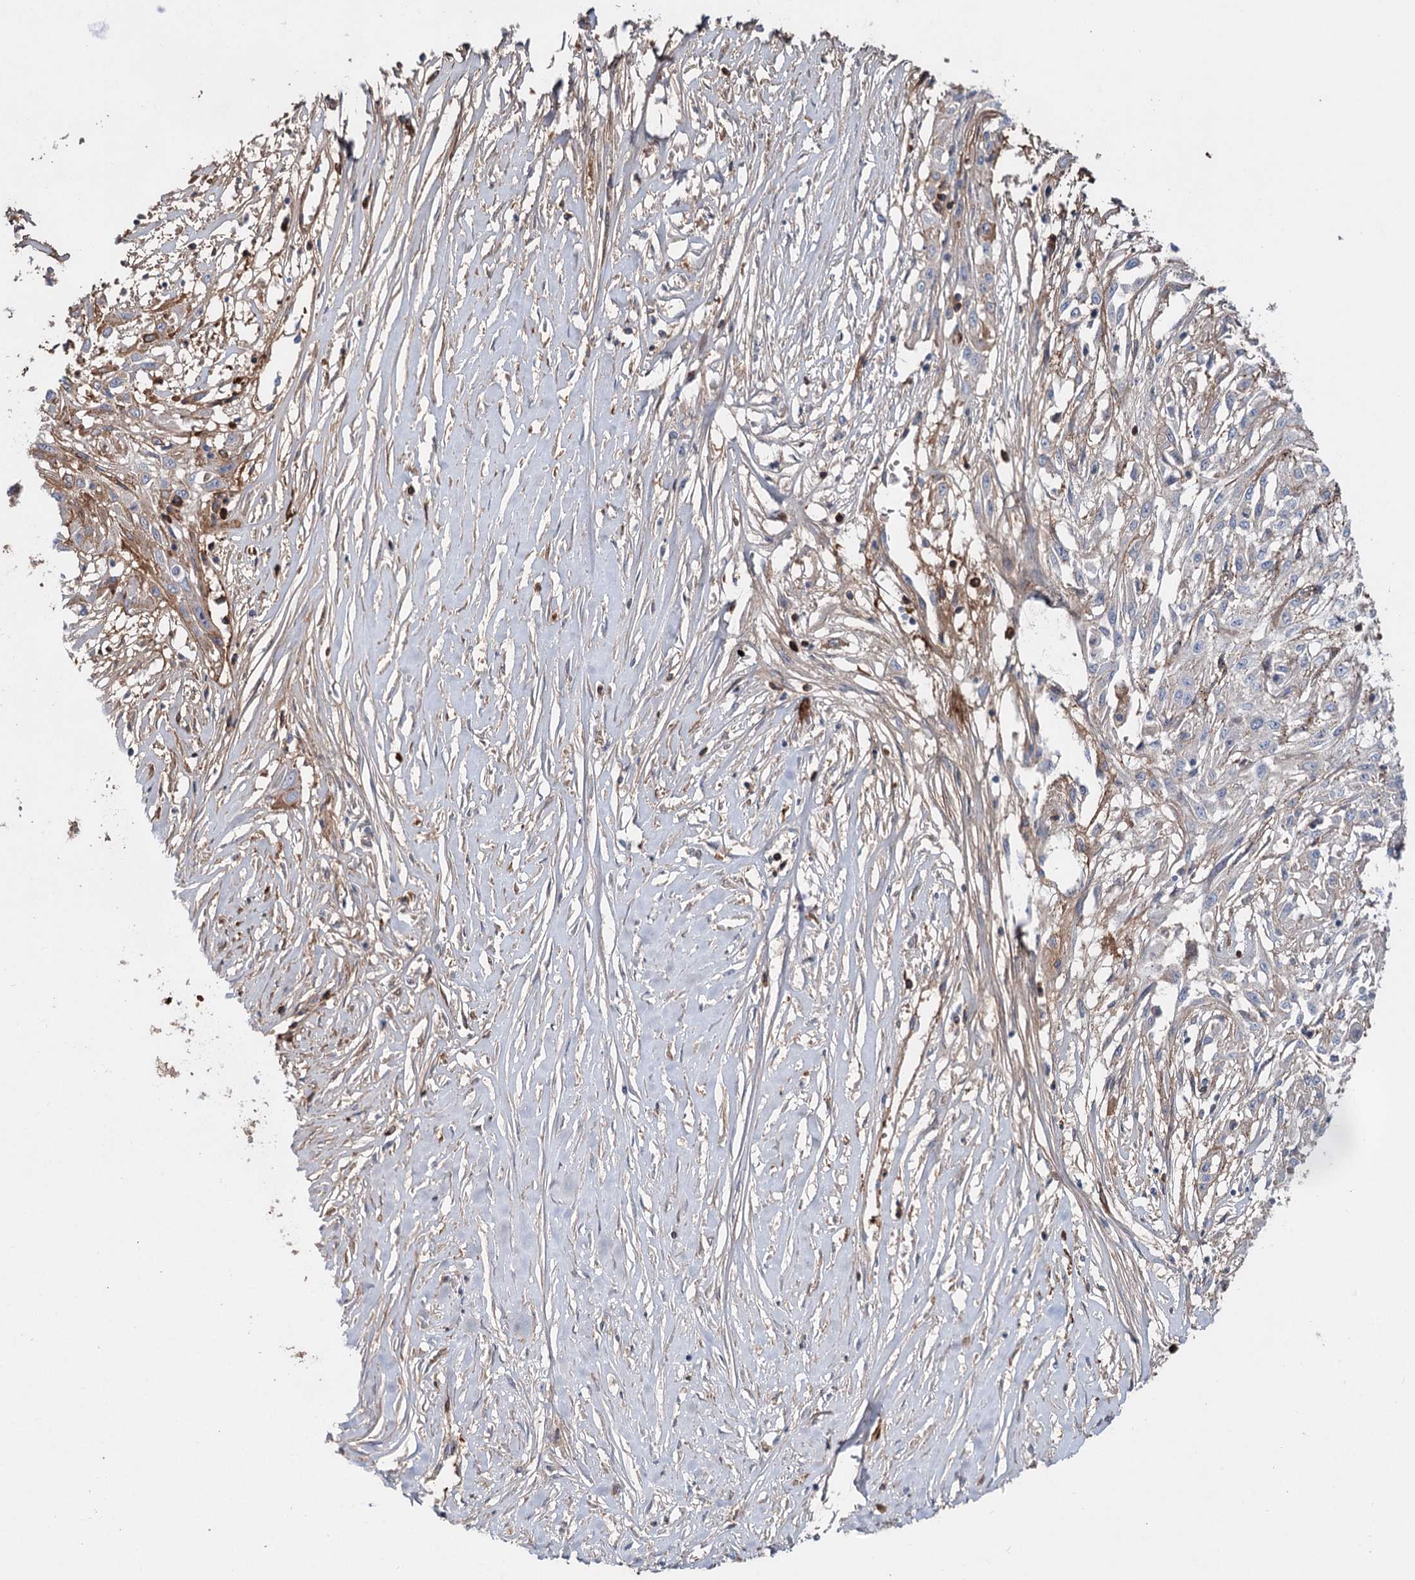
{"staining": {"intensity": "weak", "quantity": "<25%", "location": "cytoplasmic/membranous"}, "tissue": "skin cancer", "cell_type": "Tumor cells", "image_type": "cancer", "snomed": [{"axis": "morphology", "description": "Squamous cell carcinoma, NOS"}, {"axis": "morphology", "description": "Squamous cell carcinoma, metastatic, NOS"}, {"axis": "topography", "description": "Skin"}, {"axis": "topography", "description": "Lymph node"}], "caption": "Tumor cells show no significant expression in skin cancer (metastatic squamous cell carcinoma).", "gene": "ALKBH8", "patient": {"sex": "male", "age": 75}}